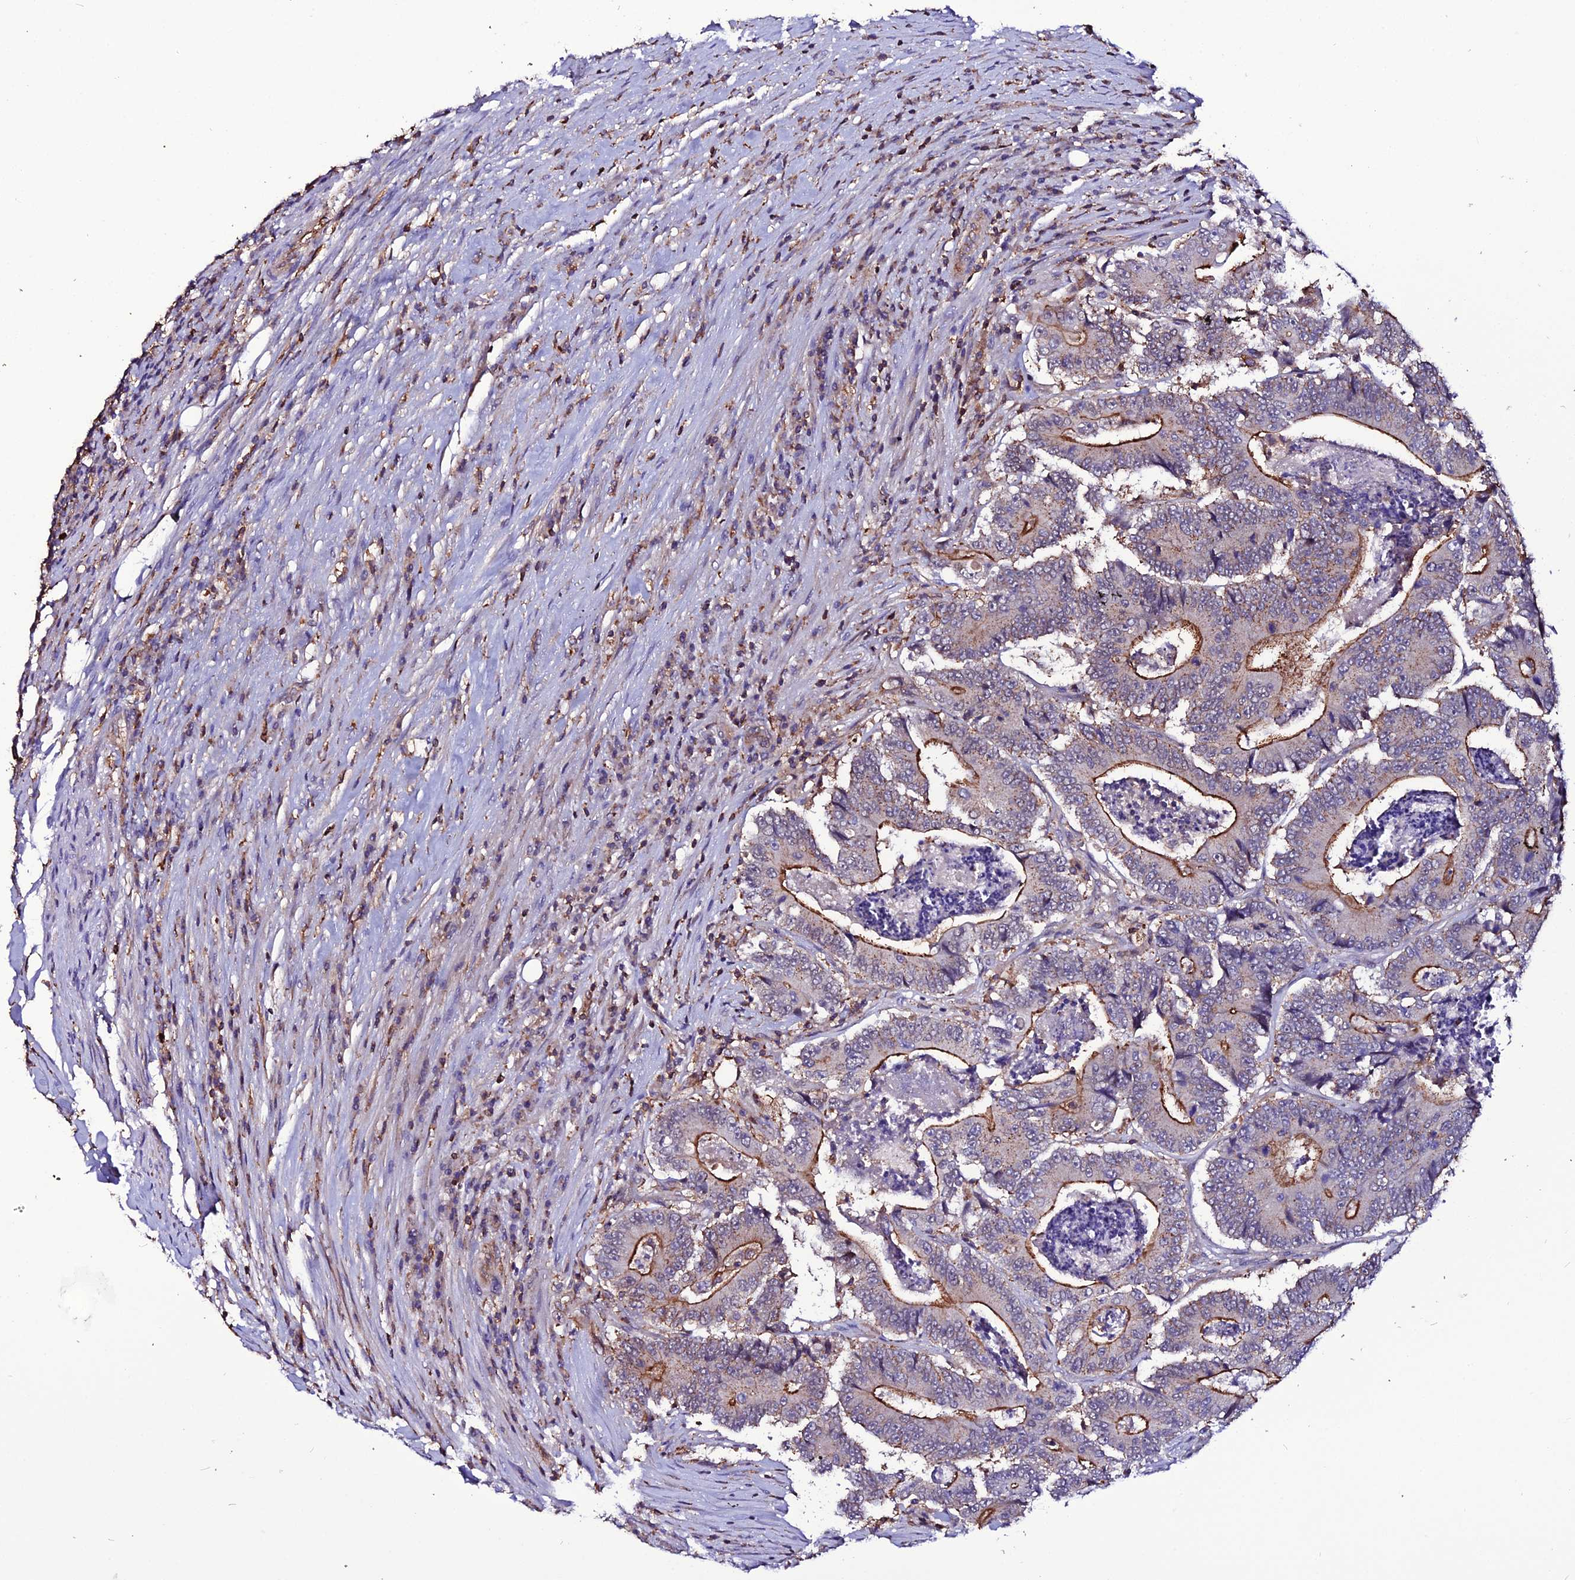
{"staining": {"intensity": "moderate", "quantity": "<25%", "location": "cytoplasmic/membranous"}, "tissue": "colorectal cancer", "cell_type": "Tumor cells", "image_type": "cancer", "snomed": [{"axis": "morphology", "description": "Adenocarcinoma, NOS"}, {"axis": "topography", "description": "Colon"}], "caption": "Adenocarcinoma (colorectal) was stained to show a protein in brown. There is low levels of moderate cytoplasmic/membranous positivity in approximately <25% of tumor cells. (Stains: DAB (3,3'-diaminobenzidine) in brown, nuclei in blue, Microscopy: brightfield microscopy at high magnification).", "gene": "USP17L15", "patient": {"sex": "male", "age": 83}}